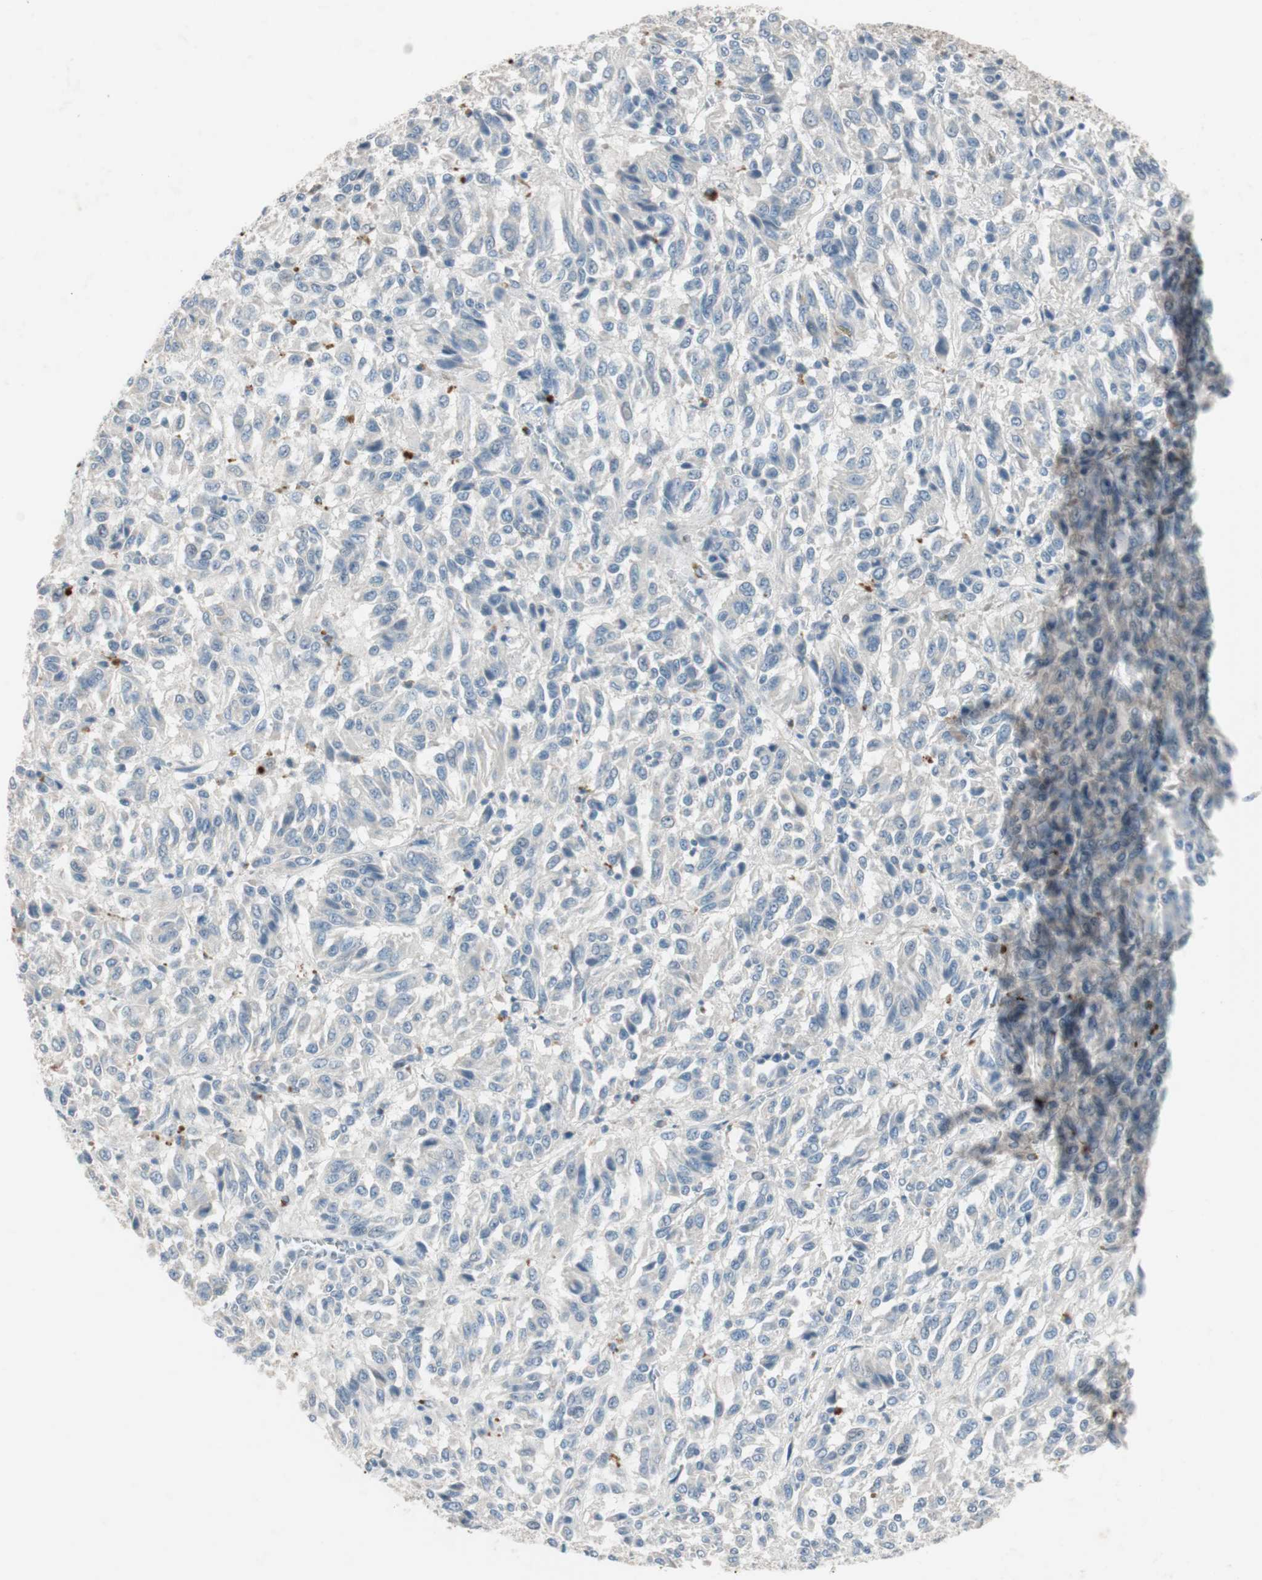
{"staining": {"intensity": "negative", "quantity": "none", "location": "none"}, "tissue": "melanoma", "cell_type": "Tumor cells", "image_type": "cancer", "snomed": [{"axis": "morphology", "description": "Malignant melanoma, Metastatic site"}, {"axis": "topography", "description": "Lung"}], "caption": "Malignant melanoma (metastatic site) stained for a protein using immunohistochemistry displays no expression tumor cells.", "gene": "KHK", "patient": {"sex": "male", "age": 64}}